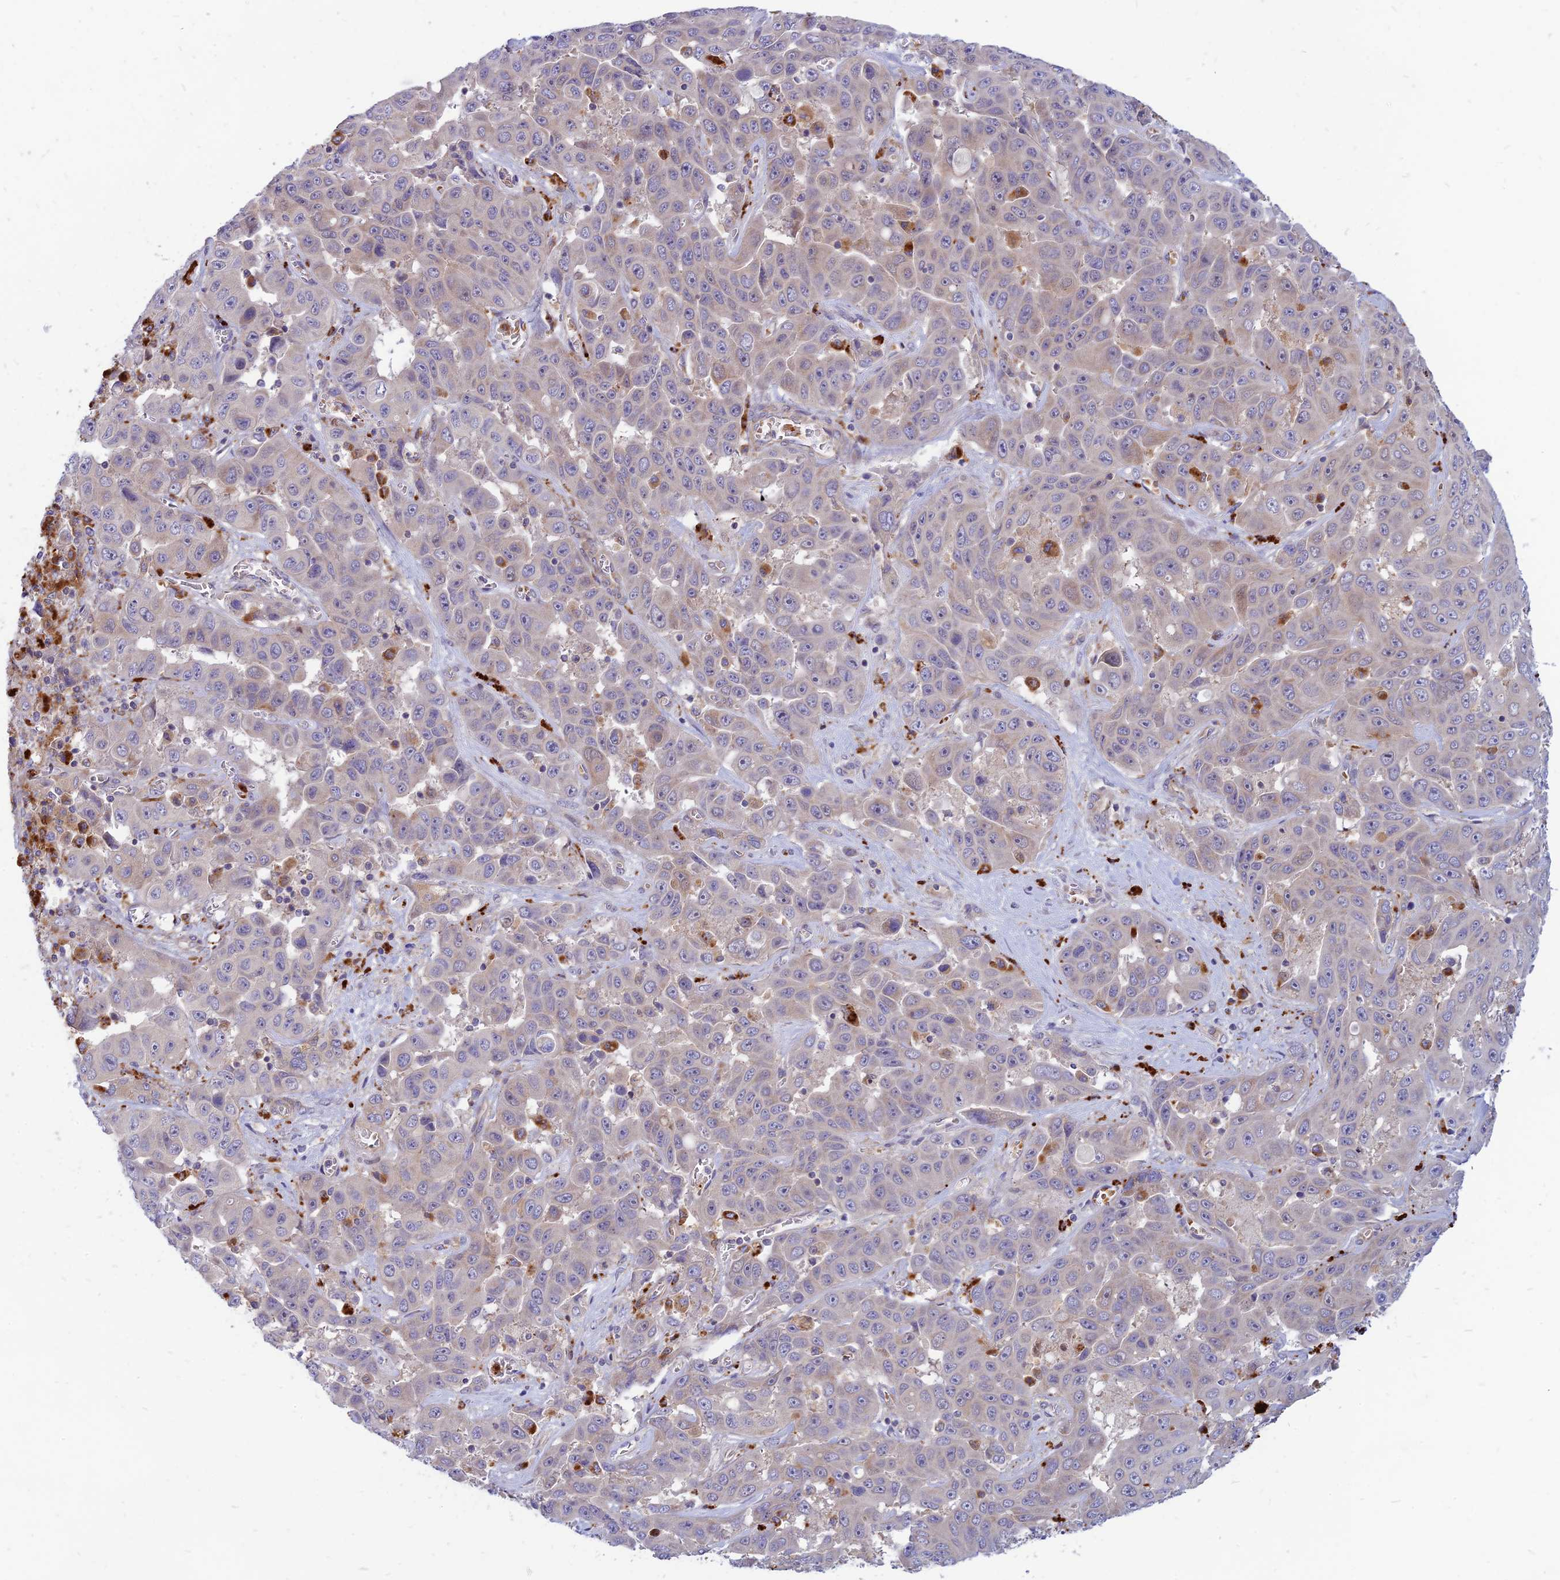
{"staining": {"intensity": "negative", "quantity": "none", "location": "none"}, "tissue": "liver cancer", "cell_type": "Tumor cells", "image_type": "cancer", "snomed": [{"axis": "morphology", "description": "Cholangiocarcinoma"}, {"axis": "topography", "description": "Liver"}], "caption": "IHC photomicrograph of human cholangiocarcinoma (liver) stained for a protein (brown), which shows no positivity in tumor cells.", "gene": "PHKA2", "patient": {"sex": "female", "age": 52}}